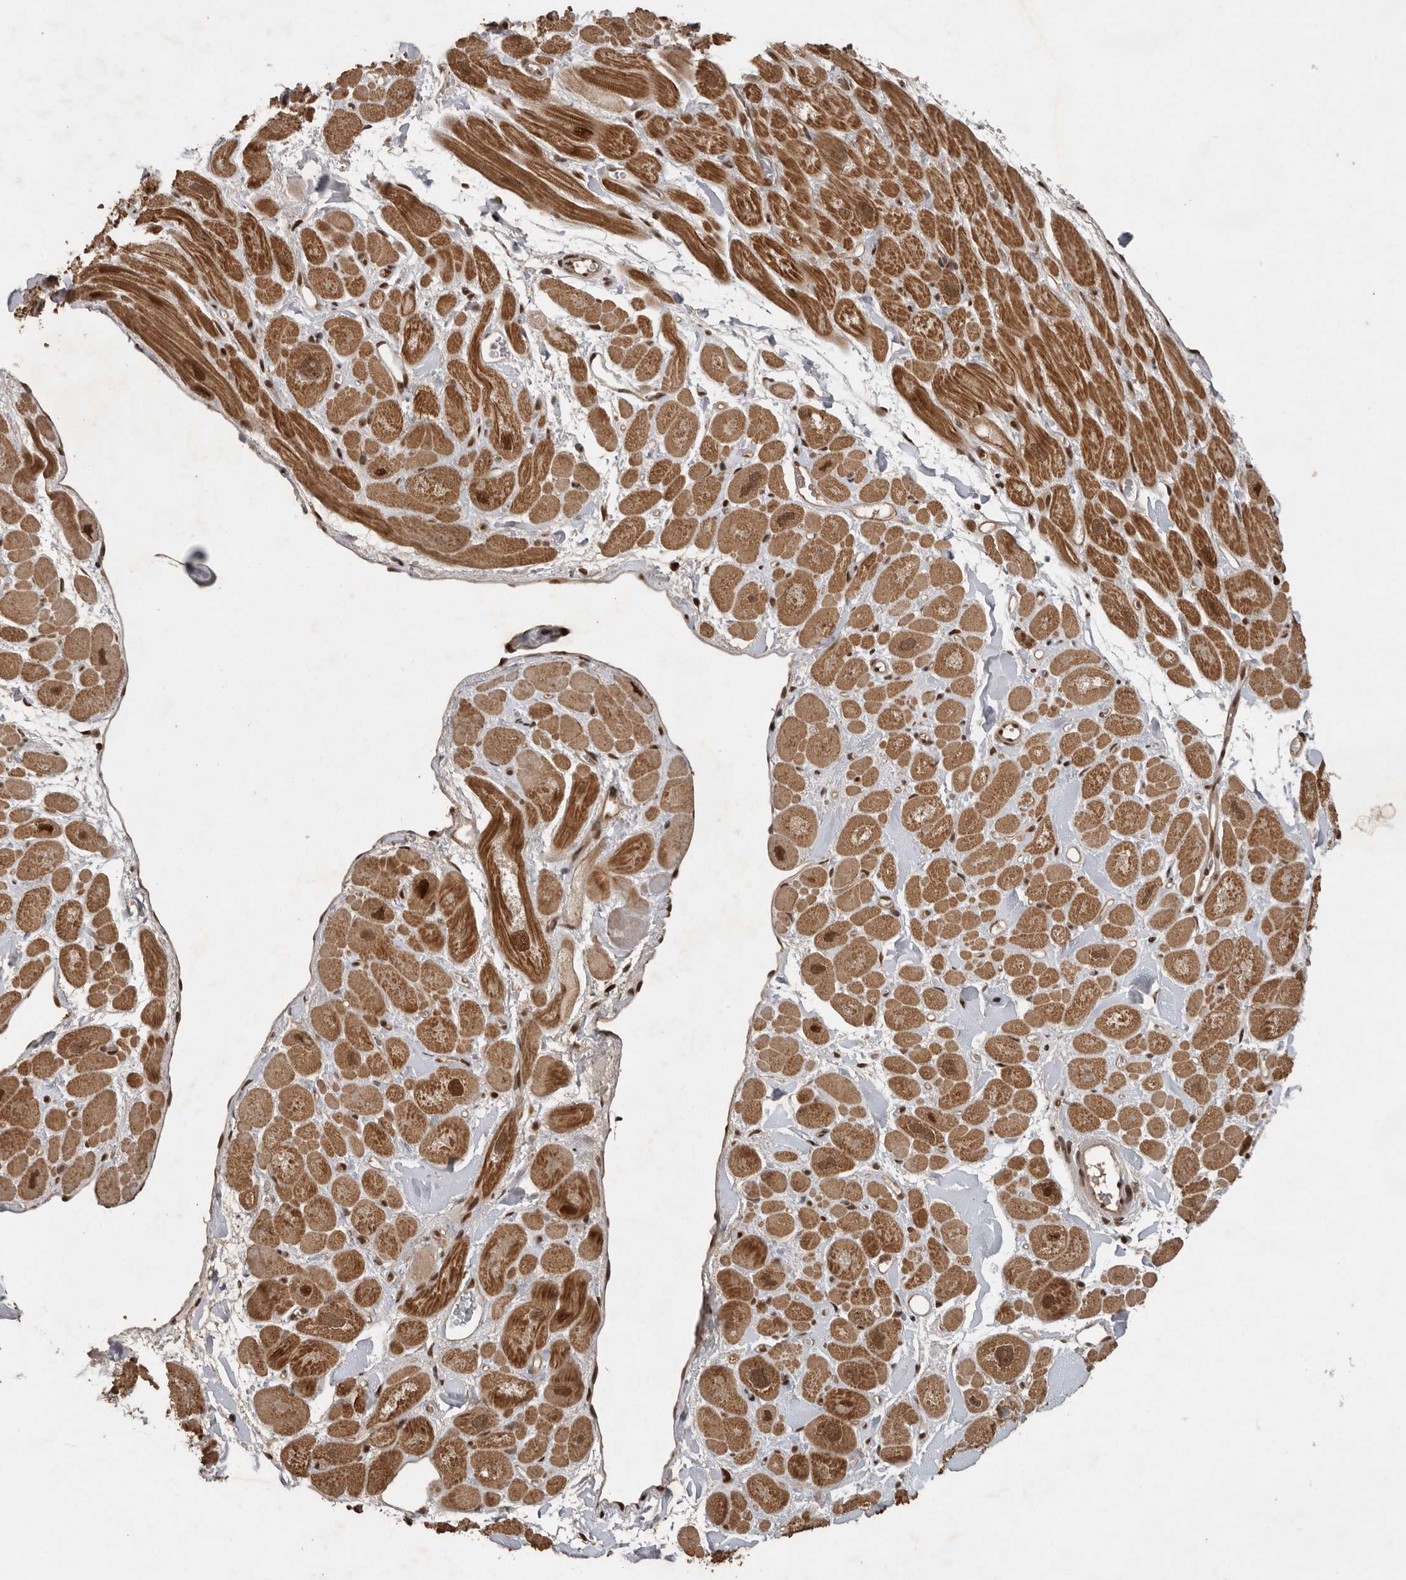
{"staining": {"intensity": "moderate", "quantity": ">75%", "location": "cytoplasmic/membranous"}, "tissue": "heart muscle", "cell_type": "Cardiomyocytes", "image_type": "normal", "snomed": [{"axis": "morphology", "description": "Normal tissue, NOS"}, {"axis": "topography", "description": "Heart"}], "caption": "Immunohistochemistry of normal heart muscle reveals medium levels of moderate cytoplasmic/membranous expression in approximately >75% of cardiomyocytes.", "gene": "CDC27", "patient": {"sex": "male", "age": 49}}